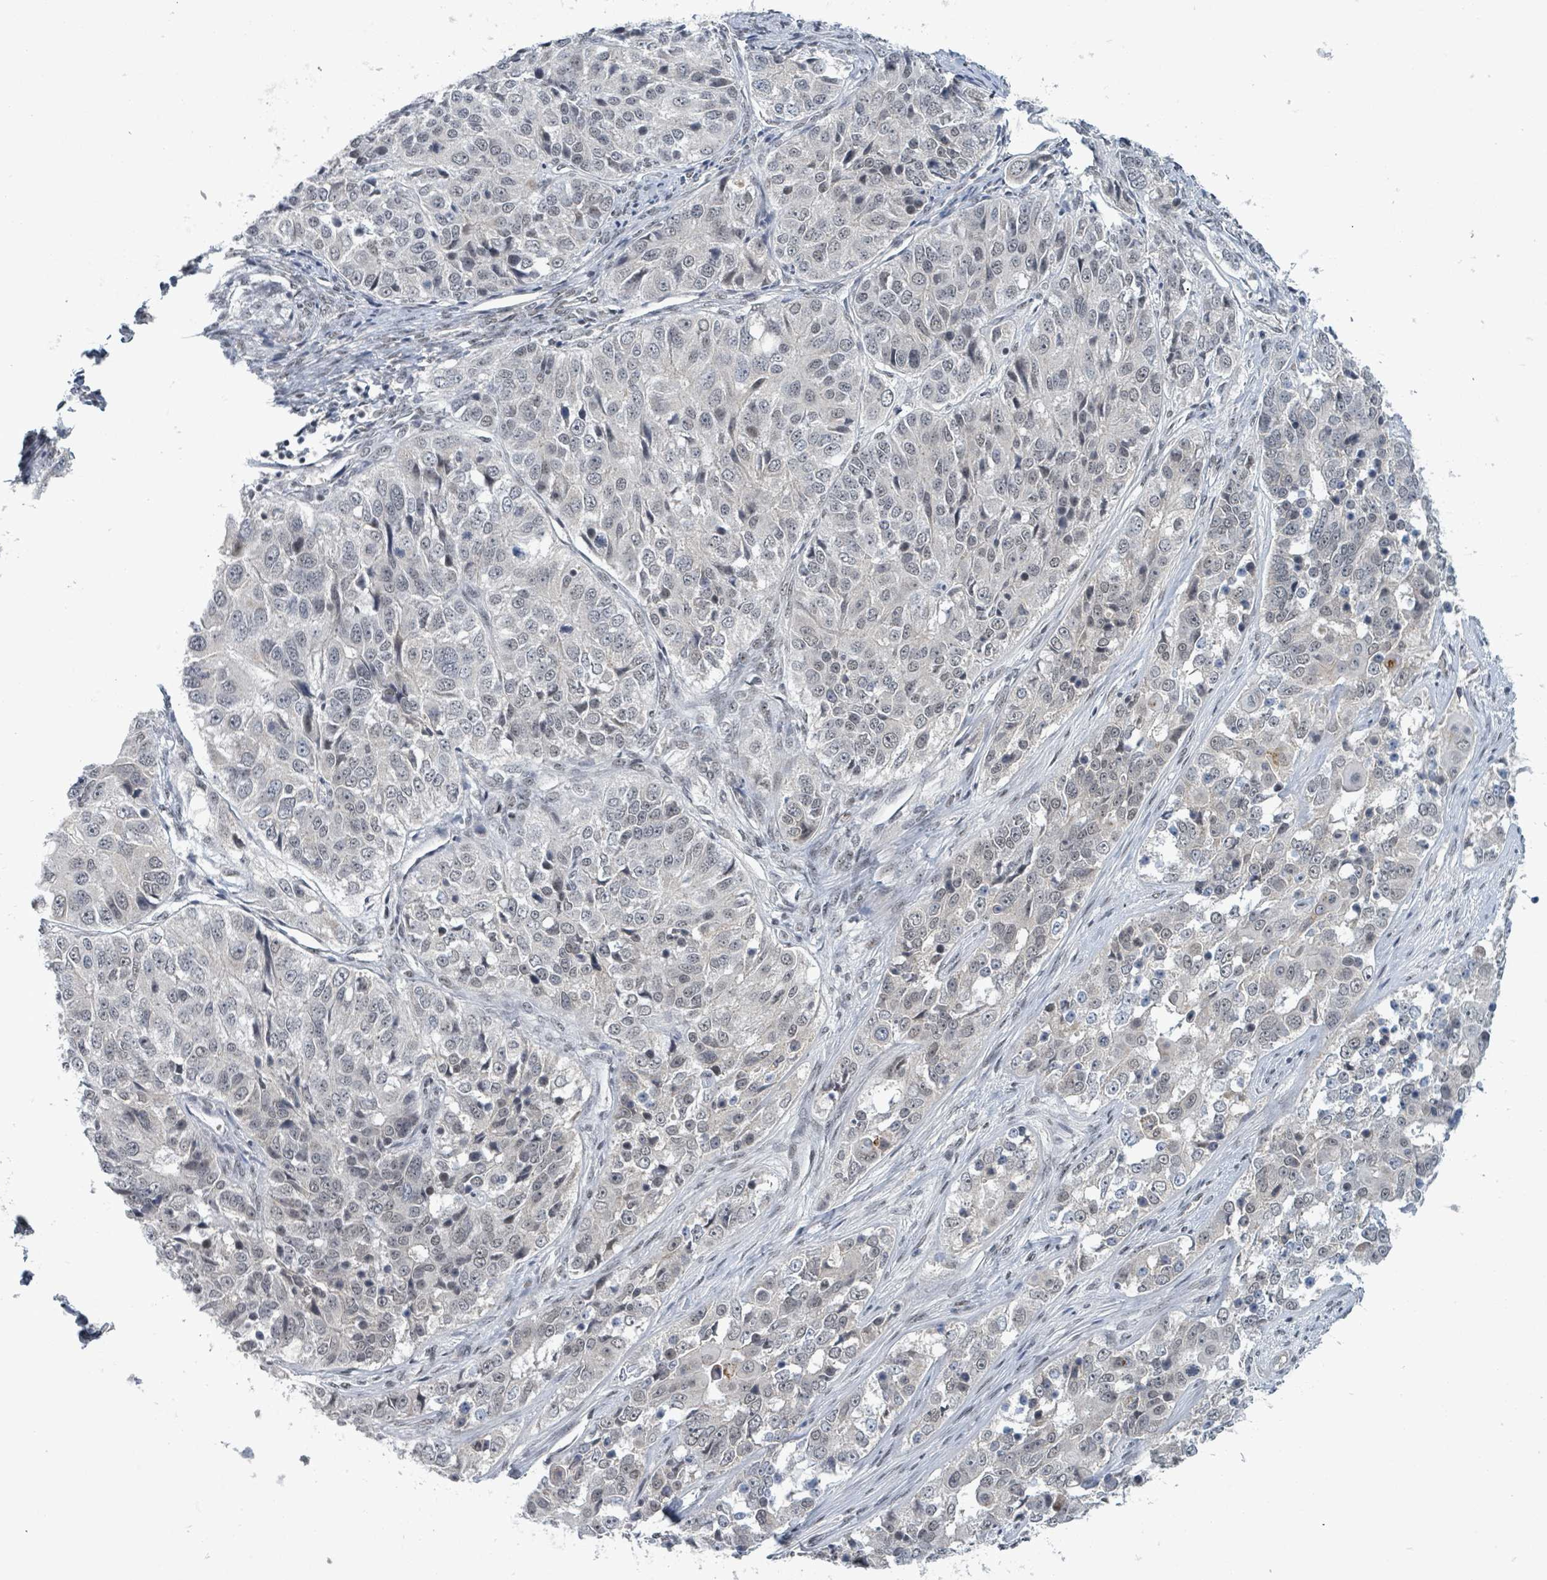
{"staining": {"intensity": "weak", "quantity": "<25%", "location": "nuclear"}, "tissue": "ovarian cancer", "cell_type": "Tumor cells", "image_type": "cancer", "snomed": [{"axis": "morphology", "description": "Carcinoma, endometroid"}, {"axis": "topography", "description": "Ovary"}], "caption": "The photomicrograph reveals no staining of tumor cells in ovarian endometroid carcinoma.", "gene": "BANP", "patient": {"sex": "female", "age": 51}}